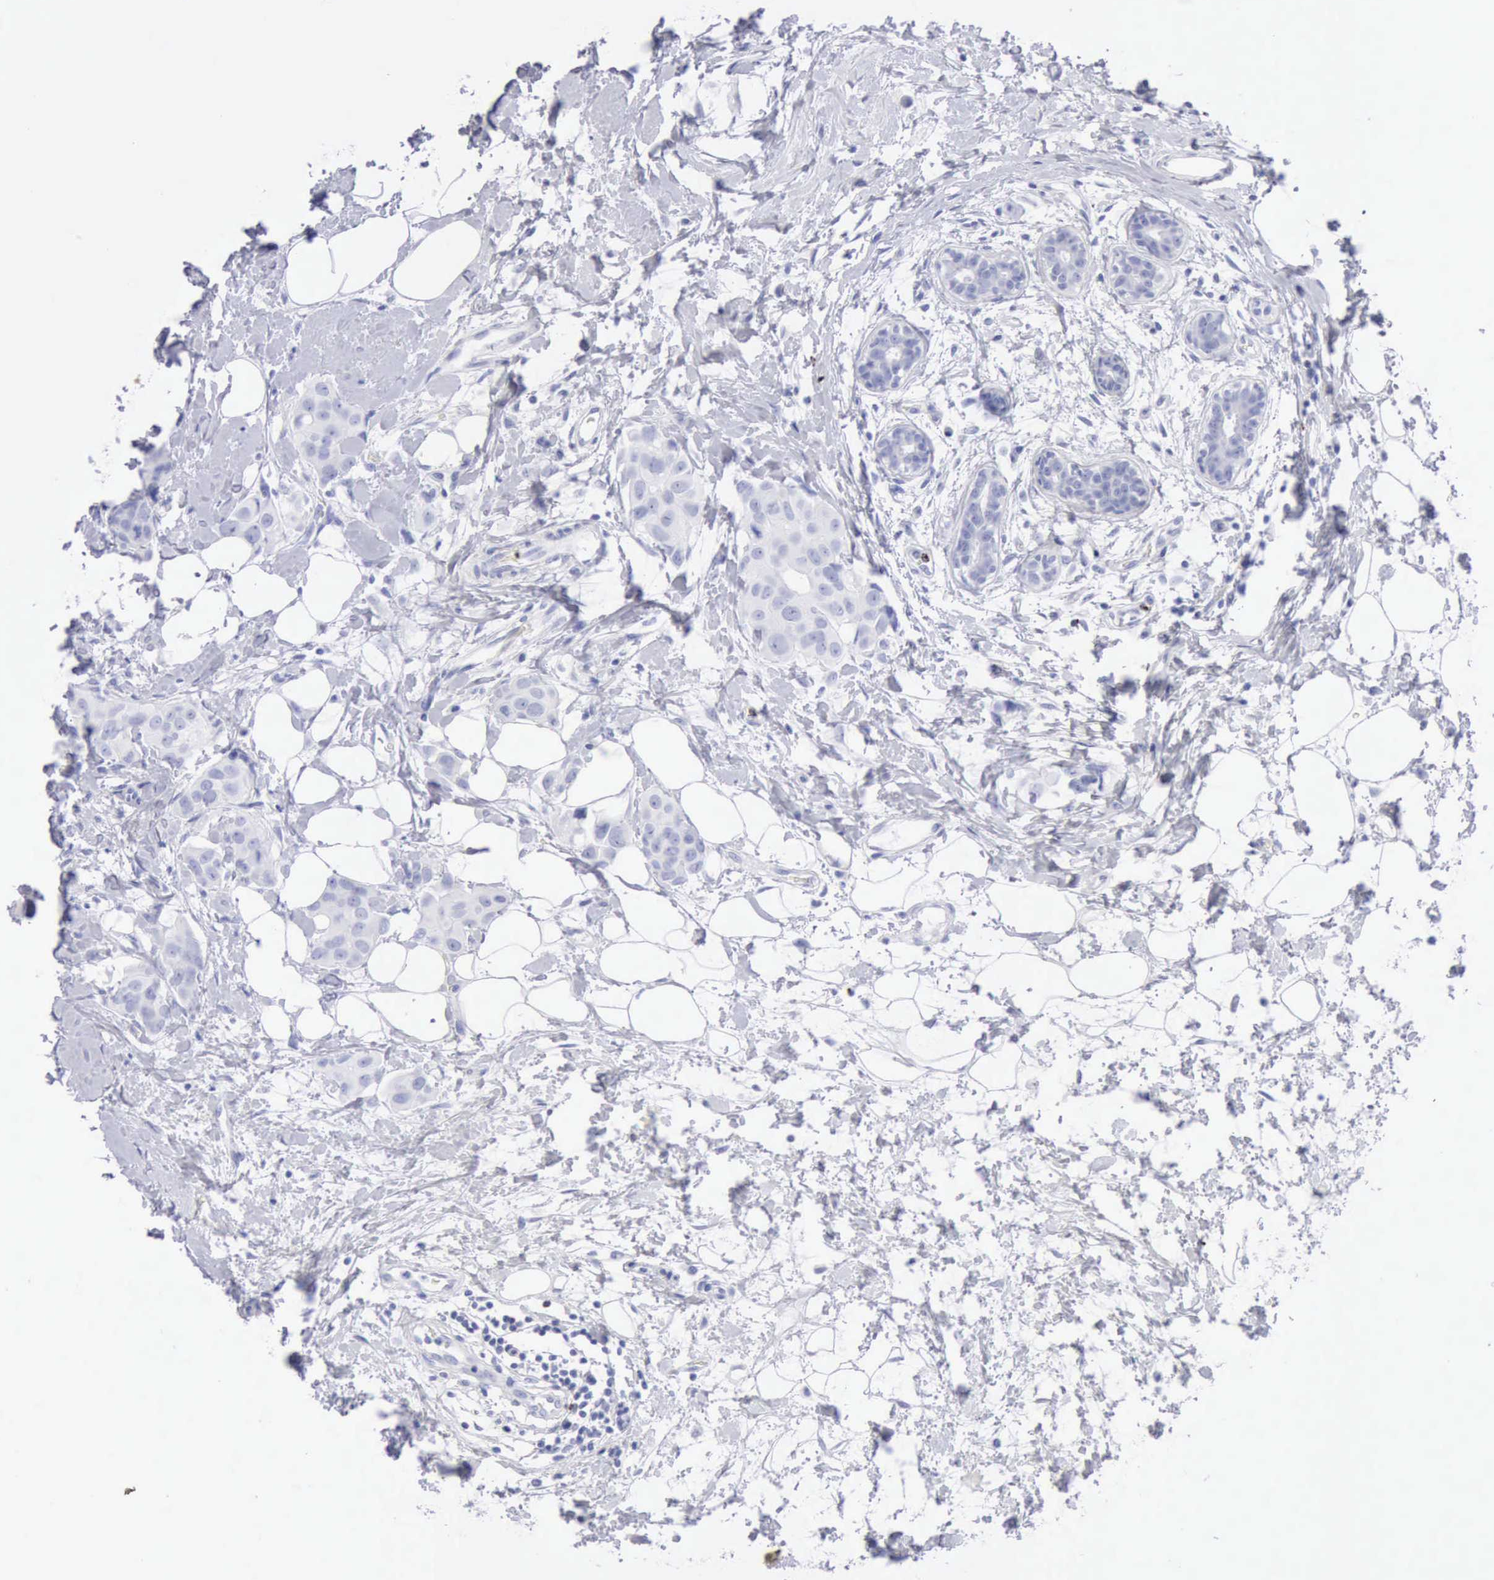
{"staining": {"intensity": "negative", "quantity": "none", "location": "none"}, "tissue": "breast cancer", "cell_type": "Tumor cells", "image_type": "cancer", "snomed": [{"axis": "morphology", "description": "Duct carcinoma"}, {"axis": "topography", "description": "Breast"}], "caption": "There is no significant staining in tumor cells of breast infiltrating ductal carcinoma.", "gene": "GZMB", "patient": {"sex": "female", "age": 40}}